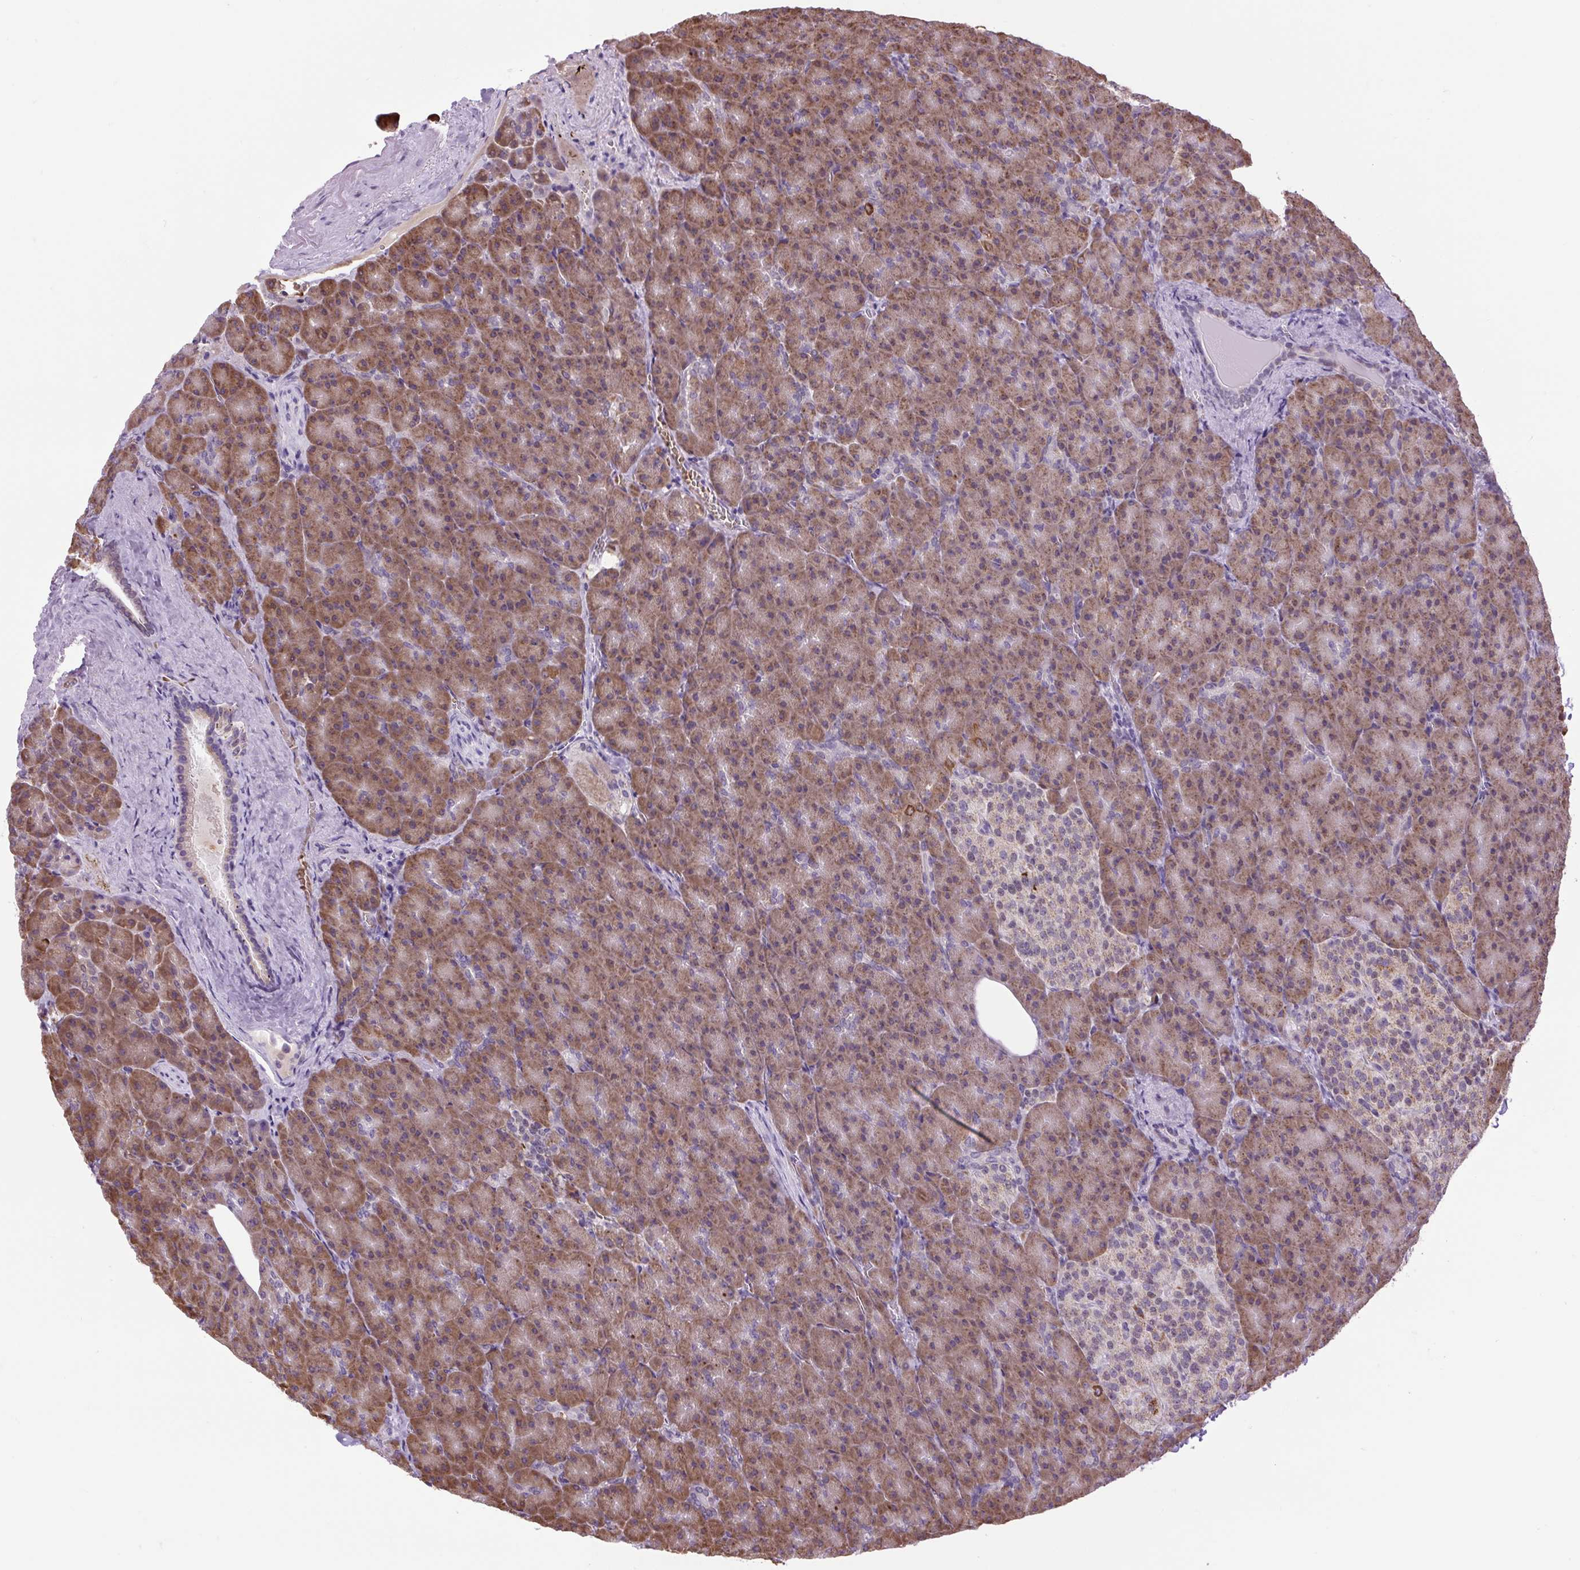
{"staining": {"intensity": "moderate", "quantity": ">75%", "location": "cytoplasmic/membranous"}, "tissue": "pancreas", "cell_type": "Exocrine glandular cells", "image_type": "normal", "snomed": [{"axis": "morphology", "description": "Normal tissue, NOS"}, {"axis": "topography", "description": "Pancreas"}], "caption": "Approximately >75% of exocrine glandular cells in unremarkable human pancreas reveal moderate cytoplasmic/membranous protein staining as visualized by brown immunohistochemical staining.", "gene": "SCO2", "patient": {"sex": "female", "age": 74}}